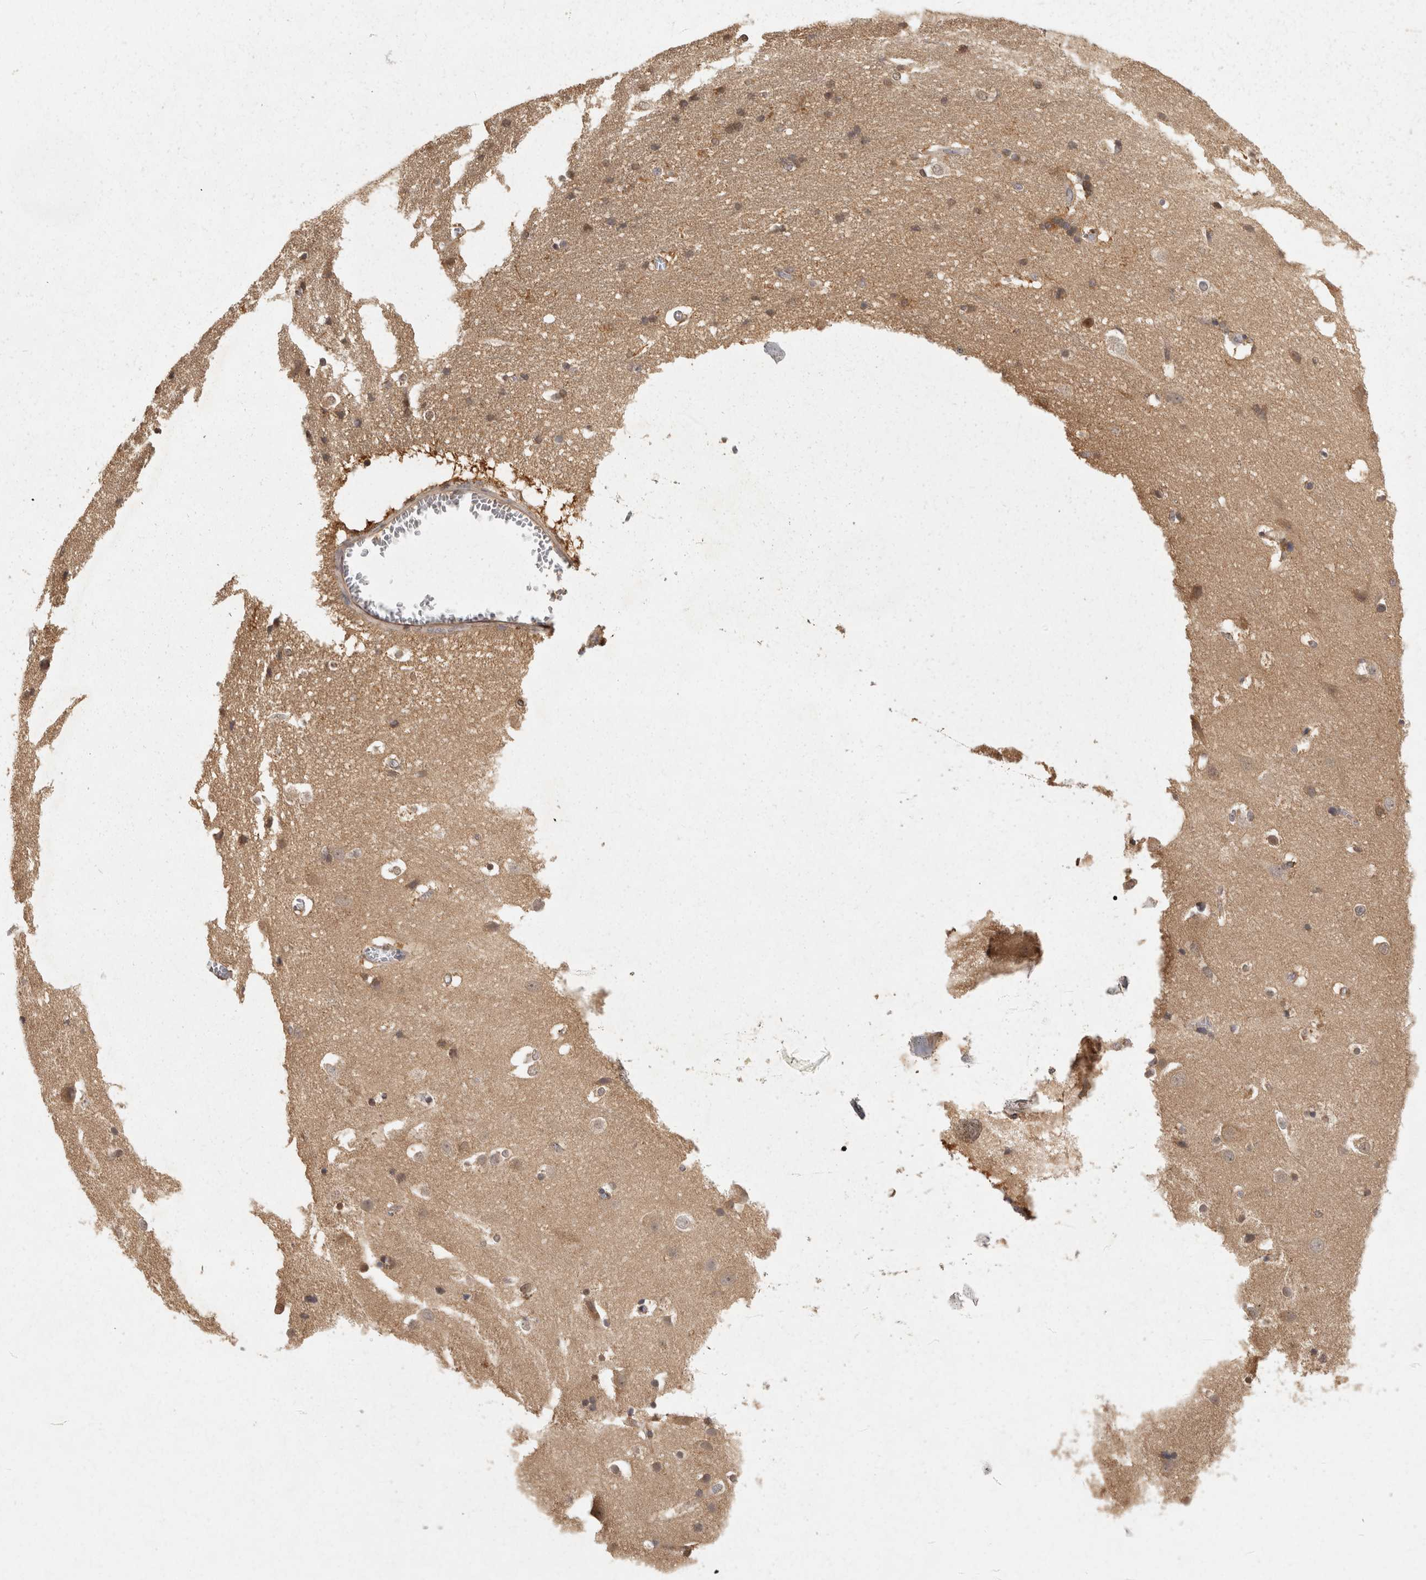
{"staining": {"intensity": "weak", "quantity": "25%-75%", "location": "cytoplasmic/membranous"}, "tissue": "cerebral cortex", "cell_type": "Endothelial cells", "image_type": "normal", "snomed": [{"axis": "morphology", "description": "Normal tissue, NOS"}, {"axis": "morphology", "description": "Developmental malformation"}, {"axis": "topography", "description": "Cerebral cortex"}], "caption": "Endothelial cells exhibit weak cytoplasmic/membranous staining in approximately 25%-75% of cells in benign cerebral cortex. (brown staining indicates protein expression, while blue staining denotes nuclei).", "gene": "ACAT2", "patient": {"sex": "female", "age": 30}}